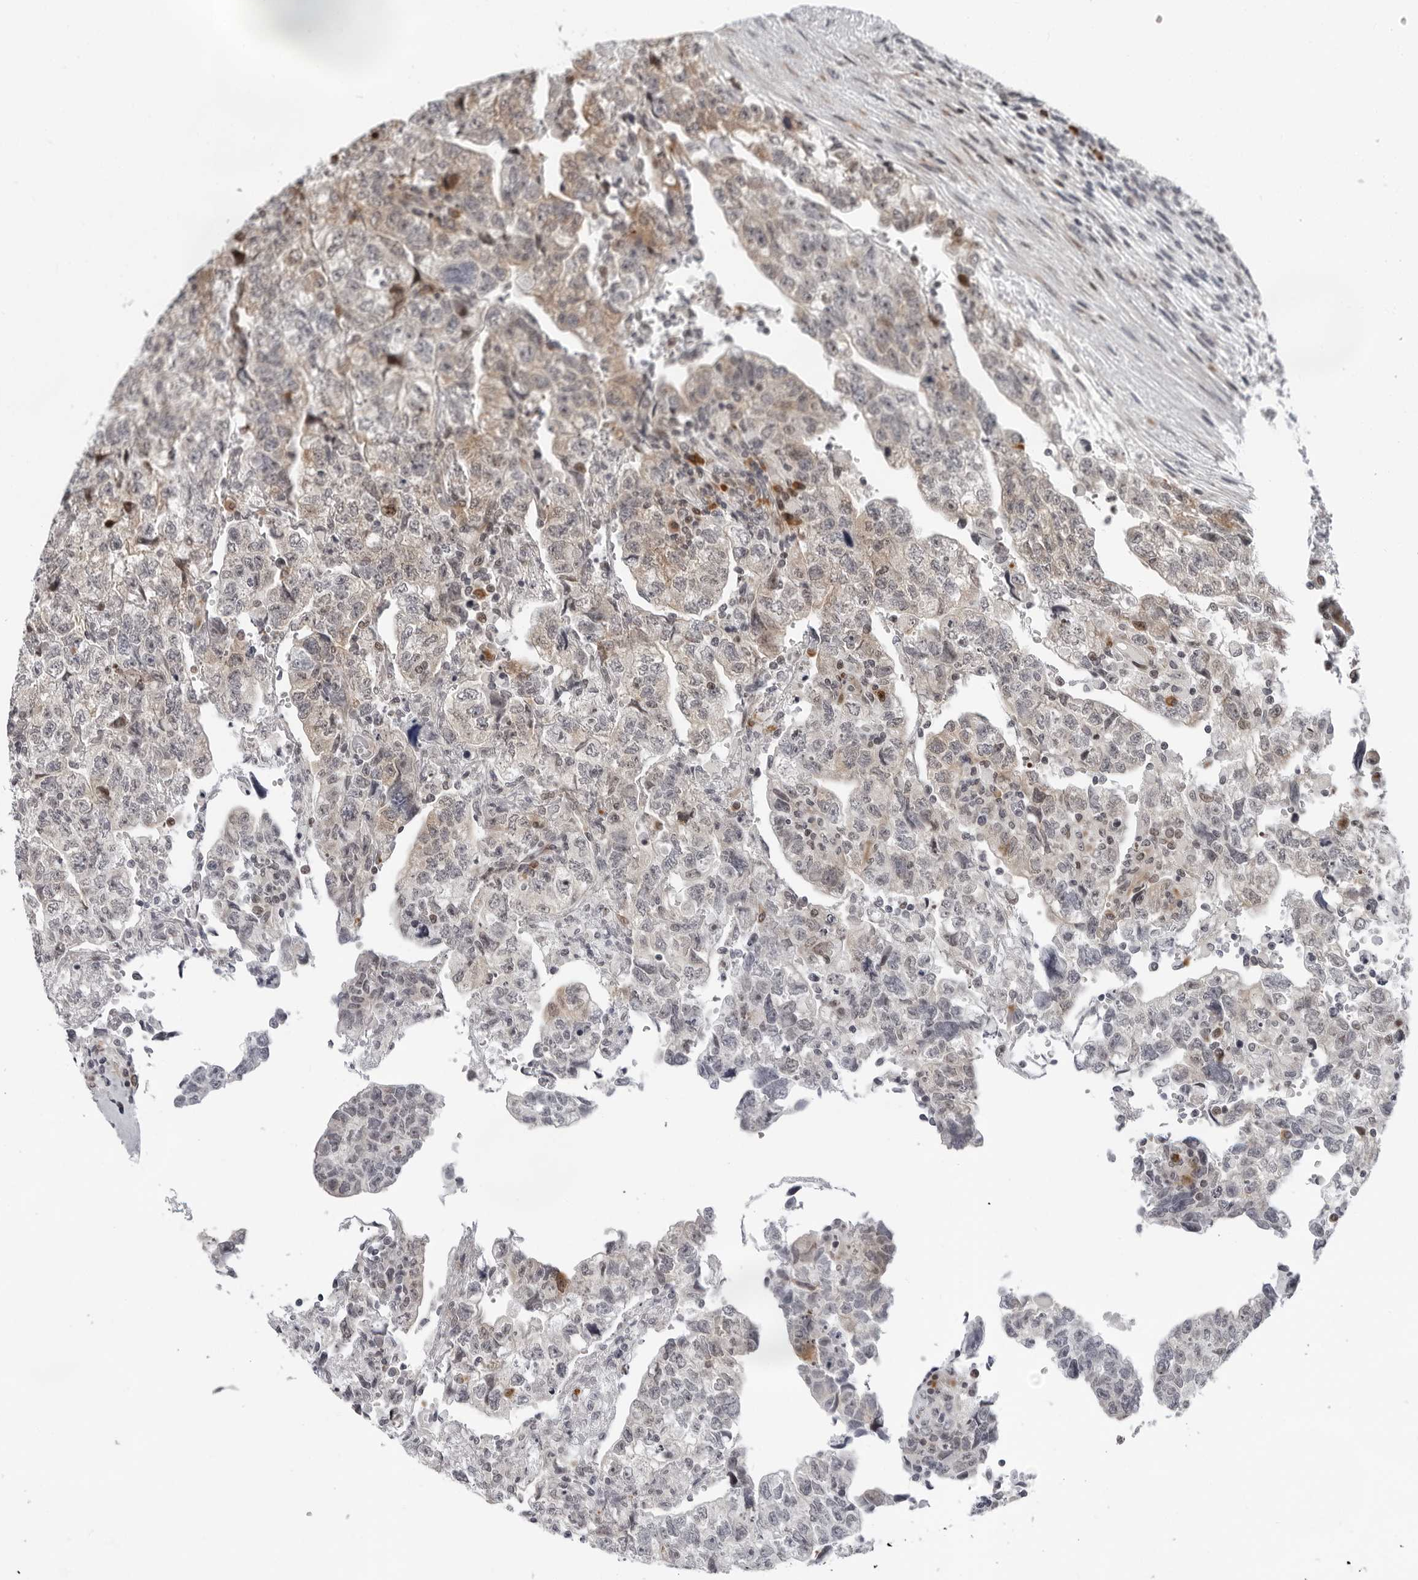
{"staining": {"intensity": "moderate", "quantity": "25%-75%", "location": "cytoplasmic/membranous"}, "tissue": "testis cancer", "cell_type": "Tumor cells", "image_type": "cancer", "snomed": [{"axis": "morphology", "description": "Normal tissue, NOS"}, {"axis": "morphology", "description": "Carcinoma, Embryonal, NOS"}, {"axis": "topography", "description": "Testis"}], "caption": "Tumor cells reveal medium levels of moderate cytoplasmic/membranous expression in approximately 25%-75% of cells in testis cancer (embryonal carcinoma).", "gene": "PIP4K2C", "patient": {"sex": "male", "age": 36}}